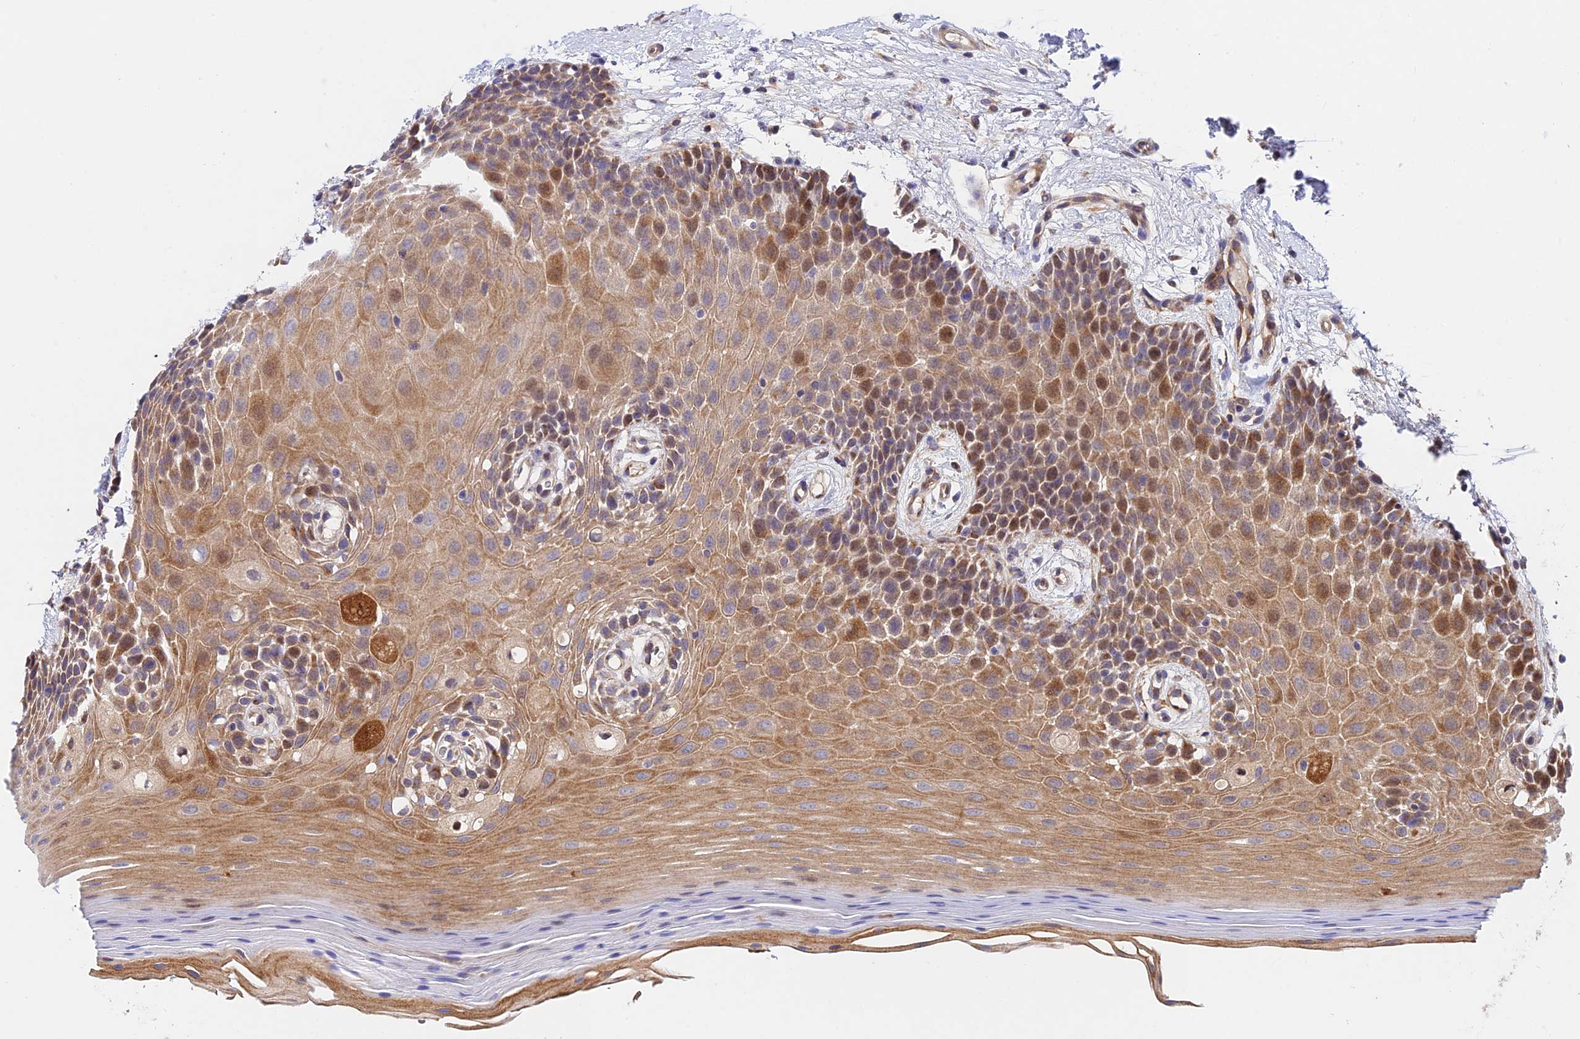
{"staining": {"intensity": "moderate", "quantity": ">75%", "location": "cytoplasmic/membranous,nuclear"}, "tissue": "oral mucosa", "cell_type": "Squamous epithelial cells", "image_type": "normal", "snomed": [{"axis": "morphology", "description": "Normal tissue, NOS"}, {"axis": "topography", "description": "Oral tissue"}, {"axis": "topography", "description": "Tounge, NOS"}], "caption": "Squamous epithelial cells reveal moderate cytoplasmic/membranous,nuclear positivity in approximately >75% of cells in normal oral mucosa.", "gene": "FUOM", "patient": {"sex": "male", "age": 47}}